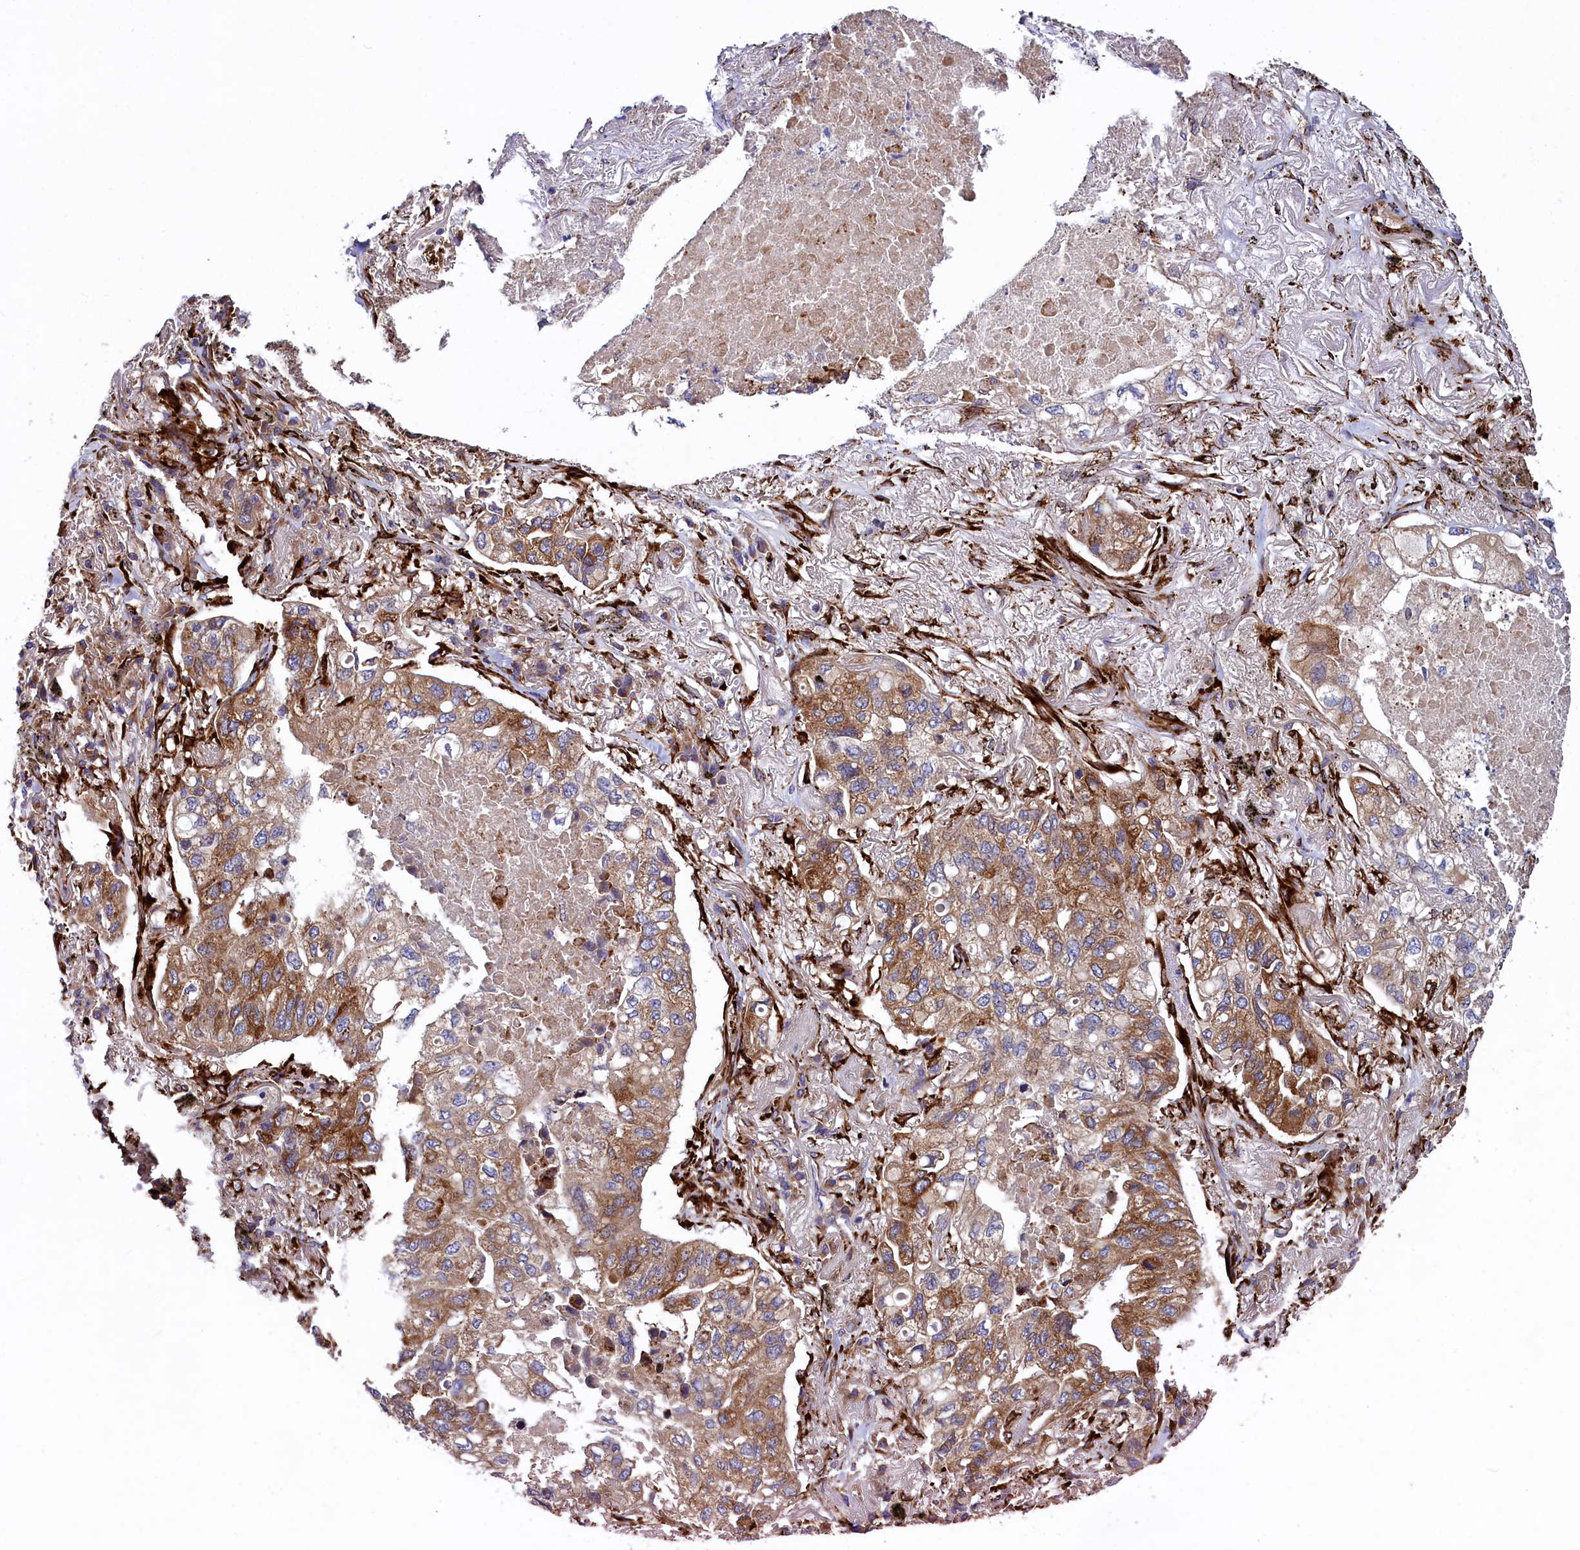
{"staining": {"intensity": "moderate", "quantity": ">75%", "location": "cytoplasmic/membranous"}, "tissue": "lung cancer", "cell_type": "Tumor cells", "image_type": "cancer", "snomed": [{"axis": "morphology", "description": "Adenocarcinoma, NOS"}, {"axis": "topography", "description": "Lung"}], "caption": "High-power microscopy captured an immunohistochemistry photomicrograph of lung cancer, revealing moderate cytoplasmic/membranous expression in approximately >75% of tumor cells. The staining is performed using DAB (3,3'-diaminobenzidine) brown chromogen to label protein expression. The nuclei are counter-stained blue using hematoxylin.", "gene": "ARRDC4", "patient": {"sex": "male", "age": 65}}